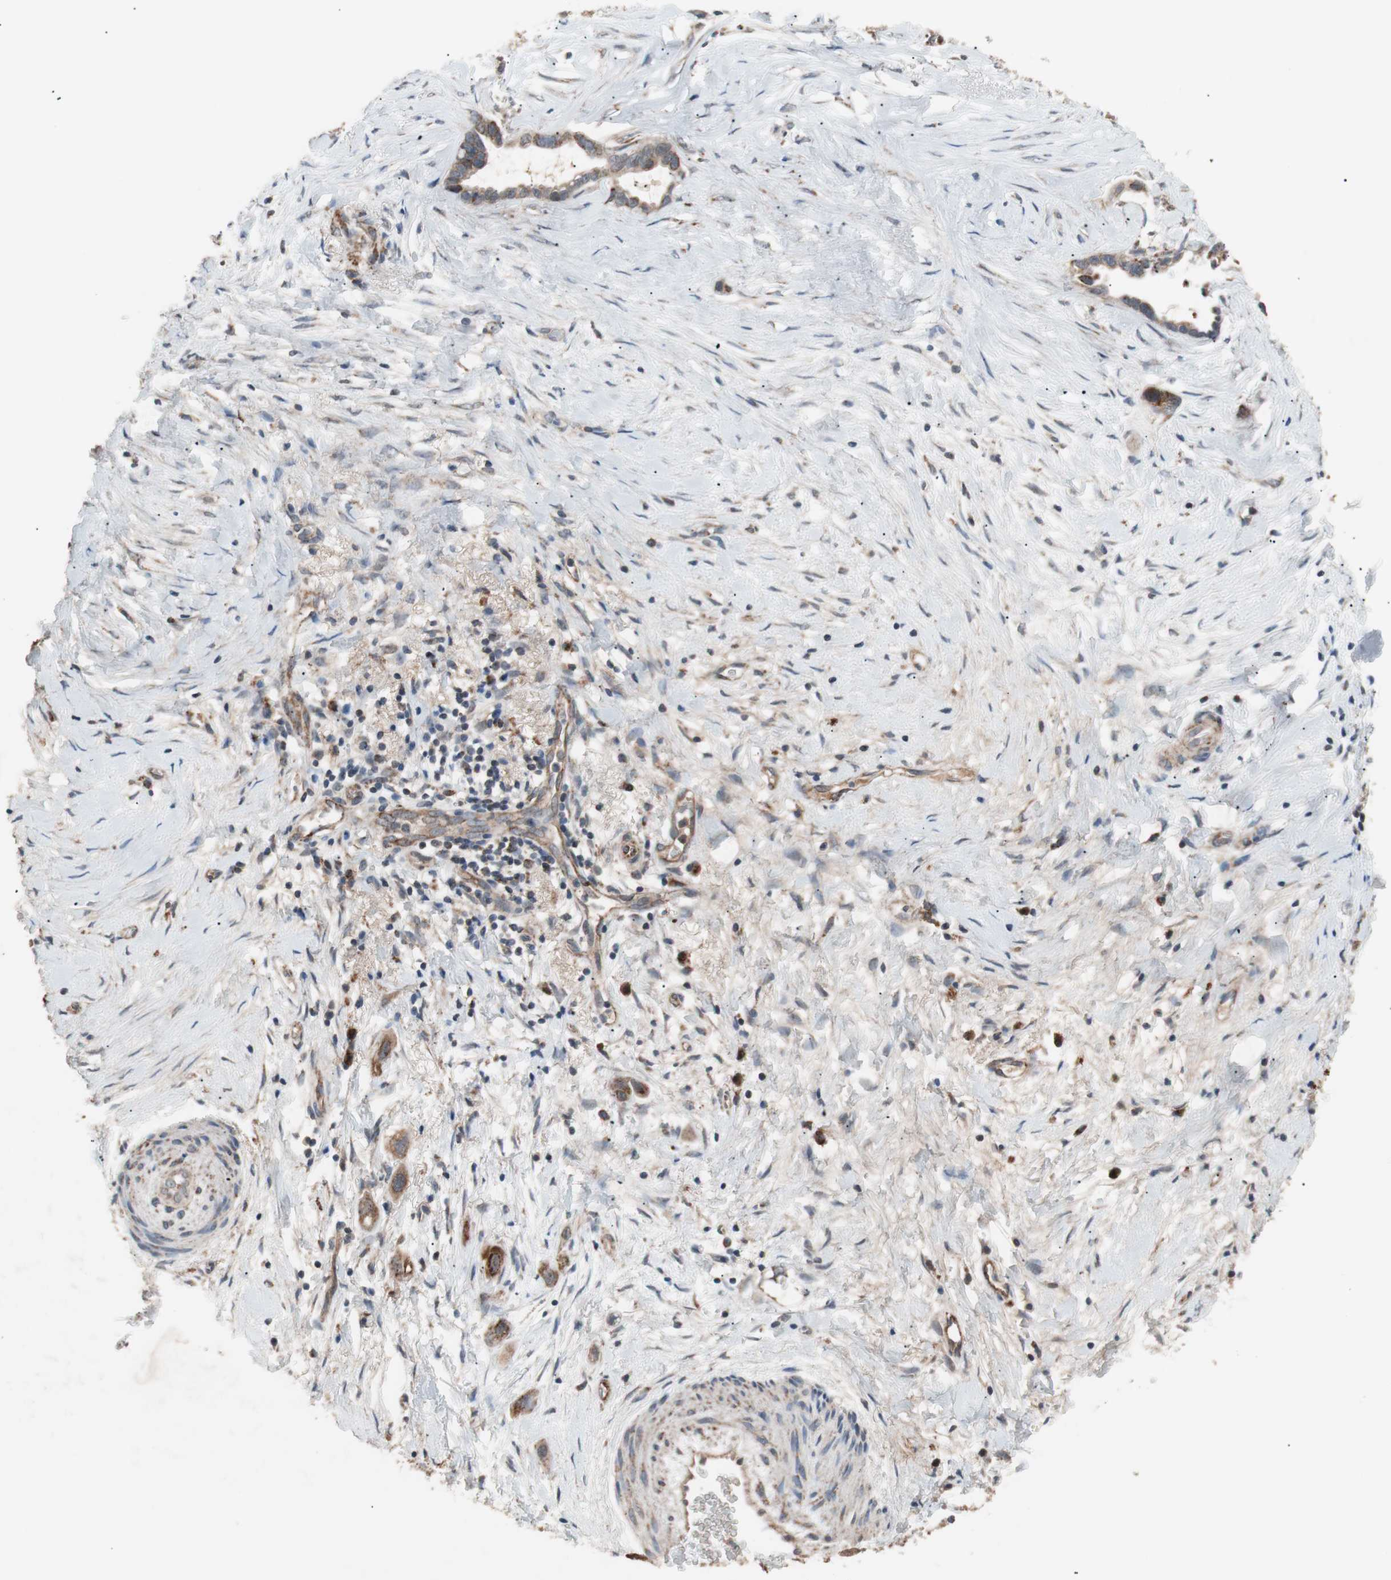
{"staining": {"intensity": "strong", "quantity": ">75%", "location": "cytoplasmic/membranous"}, "tissue": "liver cancer", "cell_type": "Tumor cells", "image_type": "cancer", "snomed": [{"axis": "morphology", "description": "Cholangiocarcinoma"}, {"axis": "topography", "description": "Liver"}], "caption": "The image shows immunohistochemical staining of liver cancer (cholangiocarcinoma). There is strong cytoplasmic/membranous staining is seen in about >75% of tumor cells.", "gene": "PITRM1", "patient": {"sex": "female", "age": 65}}